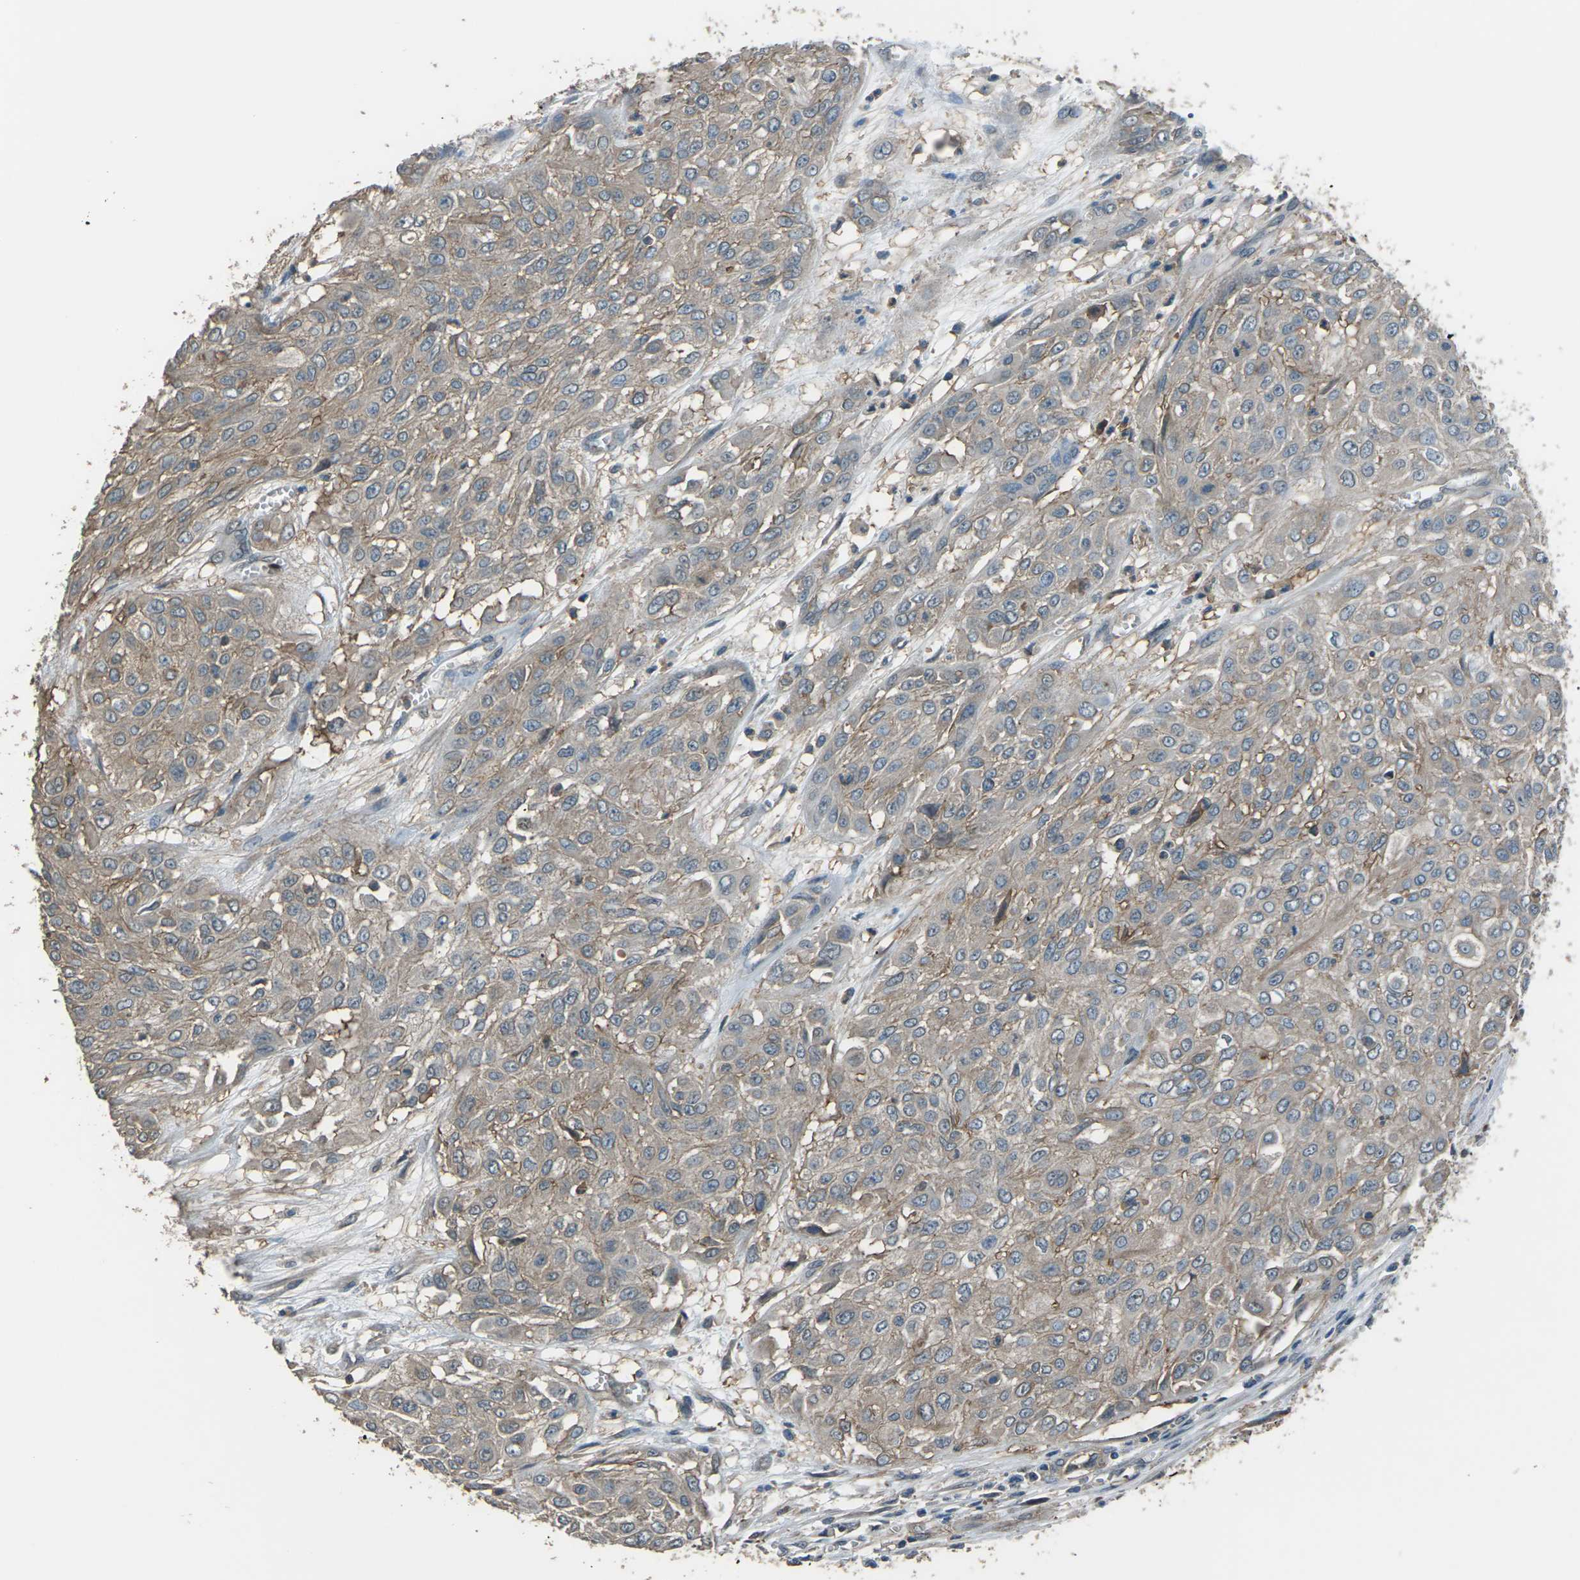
{"staining": {"intensity": "weak", "quantity": ">75%", "location": "cytoplasmic/membranous"}, "tissue": "urothelial cancer", "cell_type": "Tumor cells", "image_type": "cancer", "snomed": [{"axis": "morphology", "description": "Urothelial carcinoma, High grade"}, {"axis": "topography", "description": "Urinary bladder"}], "caption": "A histopathology image of human urothelial cancer stained for a protein reveals weak cytoplasmic/membranous brown staining in tumor cells. The staining was performed using DAB to visualize the protein expression in brown, while the nuclei were stained in blue with hematoxylin (Magnification: 20x).", "gene": "CMTM4", "patient": {"sex": "male", "age": 57}}